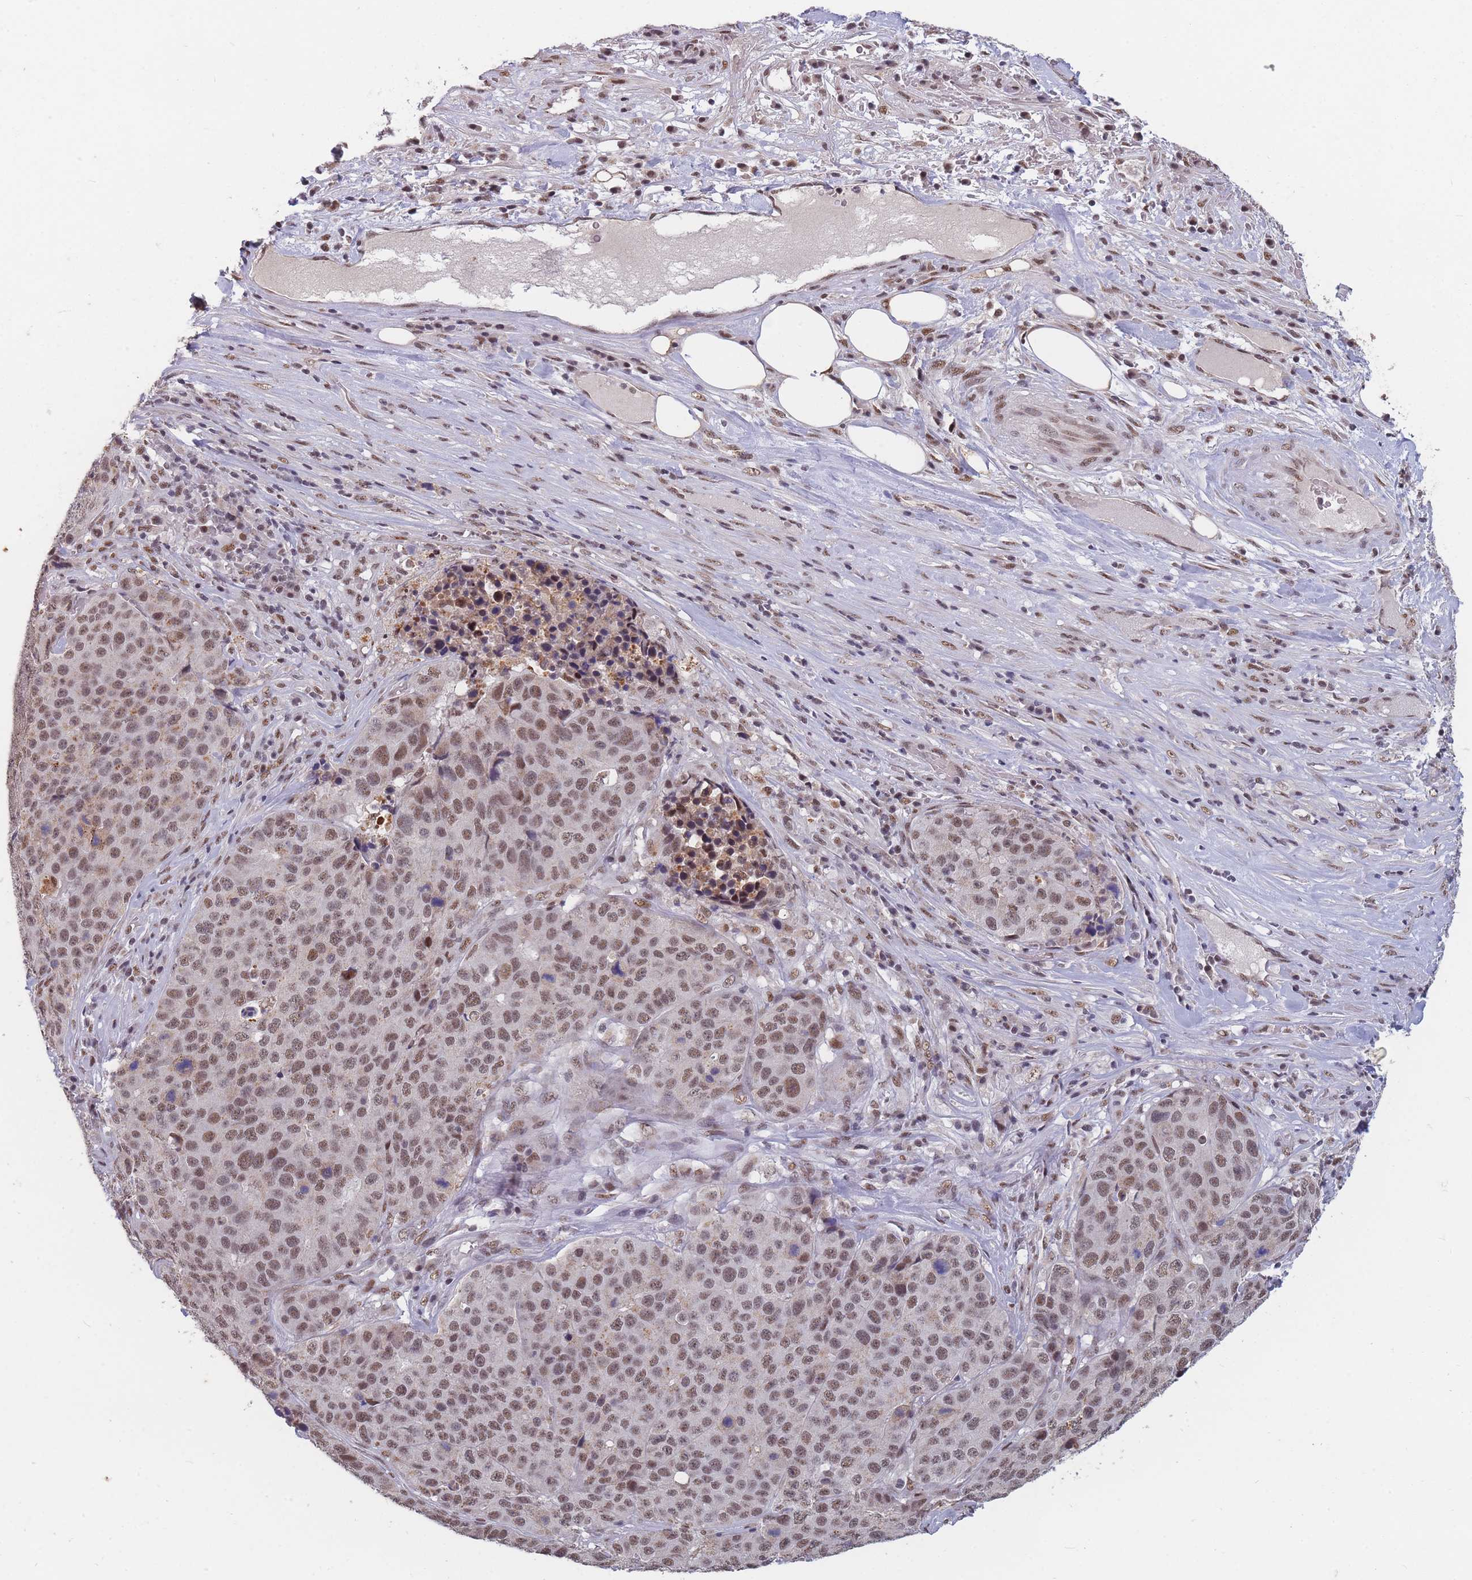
{"staining": {"intensity": "moderate", "quantity": ">75%", "location": "nuclear"}, "tissue": "stomach cancer", "cell_type": "Tumor cells", "image_type": "cancer", "snomed": [{"axis": "morphology", "description": "Adenocarcinoma, NOS"}, {"axis": "topography", "description": "Stomach"}], "caption": "Stomach adenocarcinoma stained for a protein reveals moderate nuclear positivity in tumor cells.", "gene": "SNRPA1", "patient": {"sex": "male", "age": 71}}